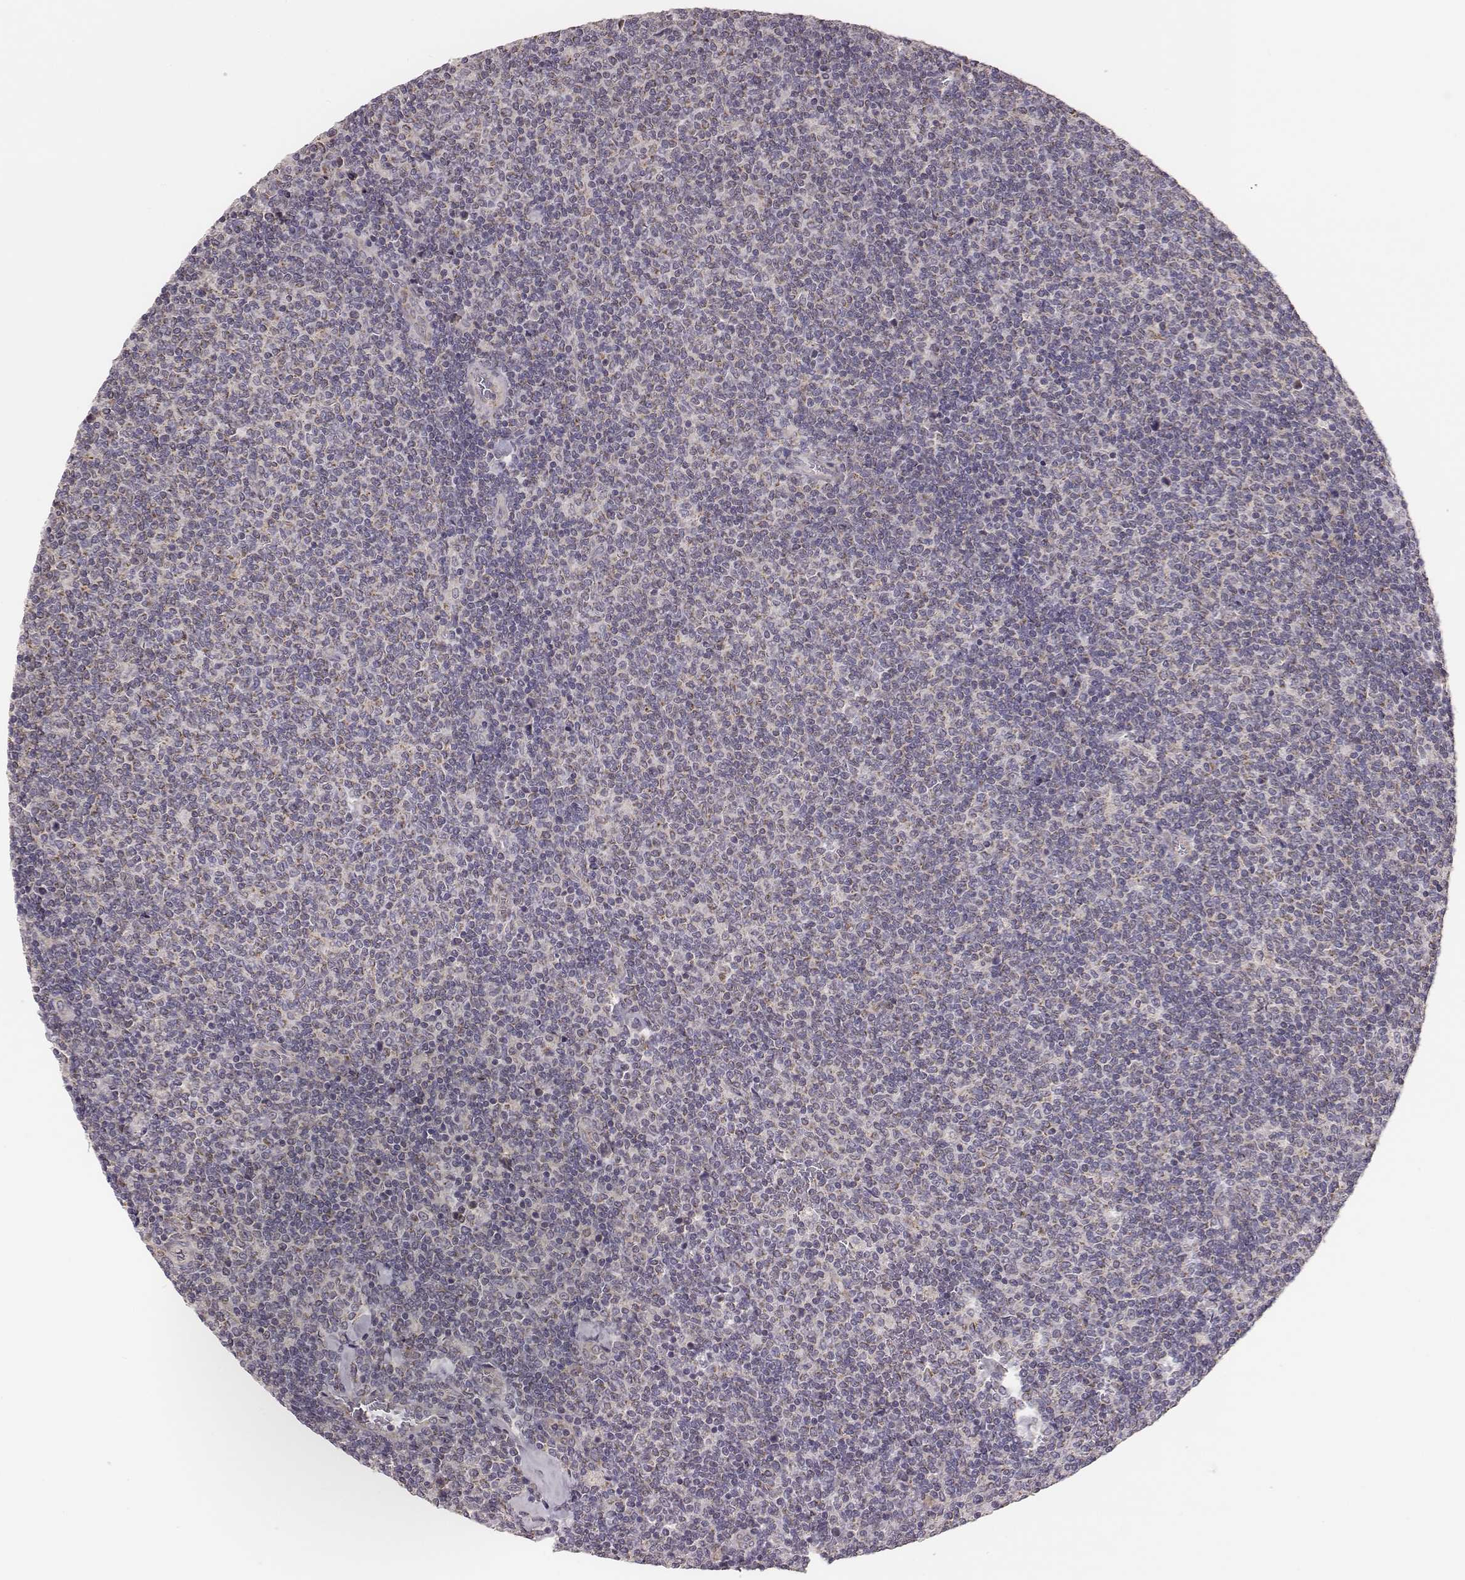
{"staining": {"intensity": "negative", "quantity": "none", "location": "none"}, "tissue": "lymphoma", "cell_type": "Tumor cells", "image_type": "cancer", "snomed": [{"axis": "morphology", "description": "Malignant lymphoma, non-Hodgkin's type, Low grade"}, {"axis": "topography", "description": "Lymph node"}], "caption": "Tumor cells show no significant positivity in lymphoma.", "gene": "HAVCR1", "patient": {"sex": "male", "age": 52}}